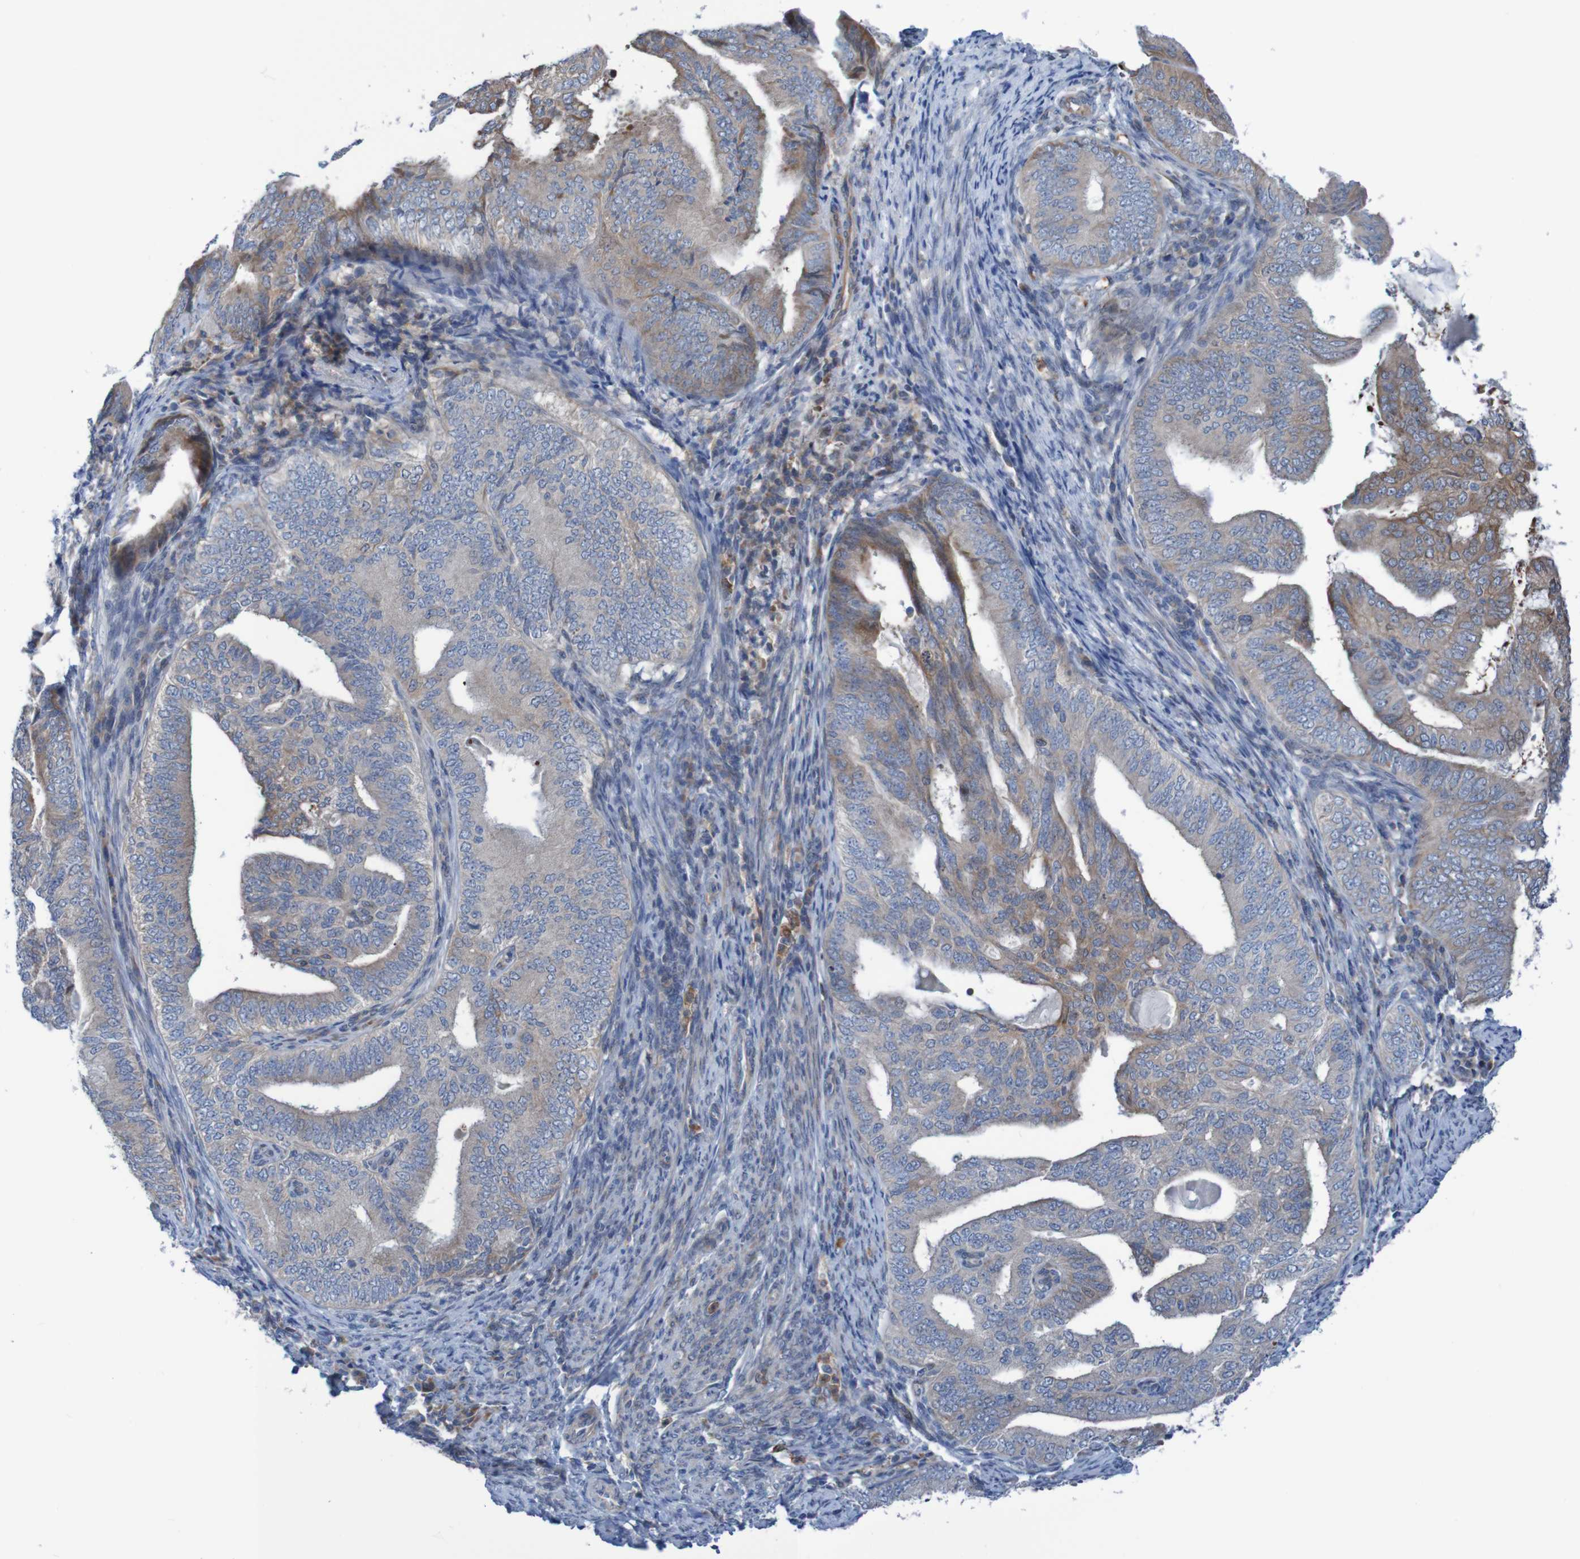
{"staining": {"intensity": "moderate", "quantity": "25%-75%", "location": "cytoplasmic/membranous"}, "tissue": "endometrial cancer", "cell_type": "Tumor cells", "image_type": "cancer", "snomed": [{"axis": "morphology", "description": "Adenocarcinoma, NOS"}, {"axis": "topography", "description": "Endometrium"}], "caption": "Immunohistochemistry (DAB (3,3'-diaminobenzidine)) staining of adenocarcinoma (endometrial) exhibits moderate cytoplasmic/membranous protein expression in about 25%-75% of tumor cells.", "gene": "ANGPT4", "patient": {"sex": "female", "age": 58}}